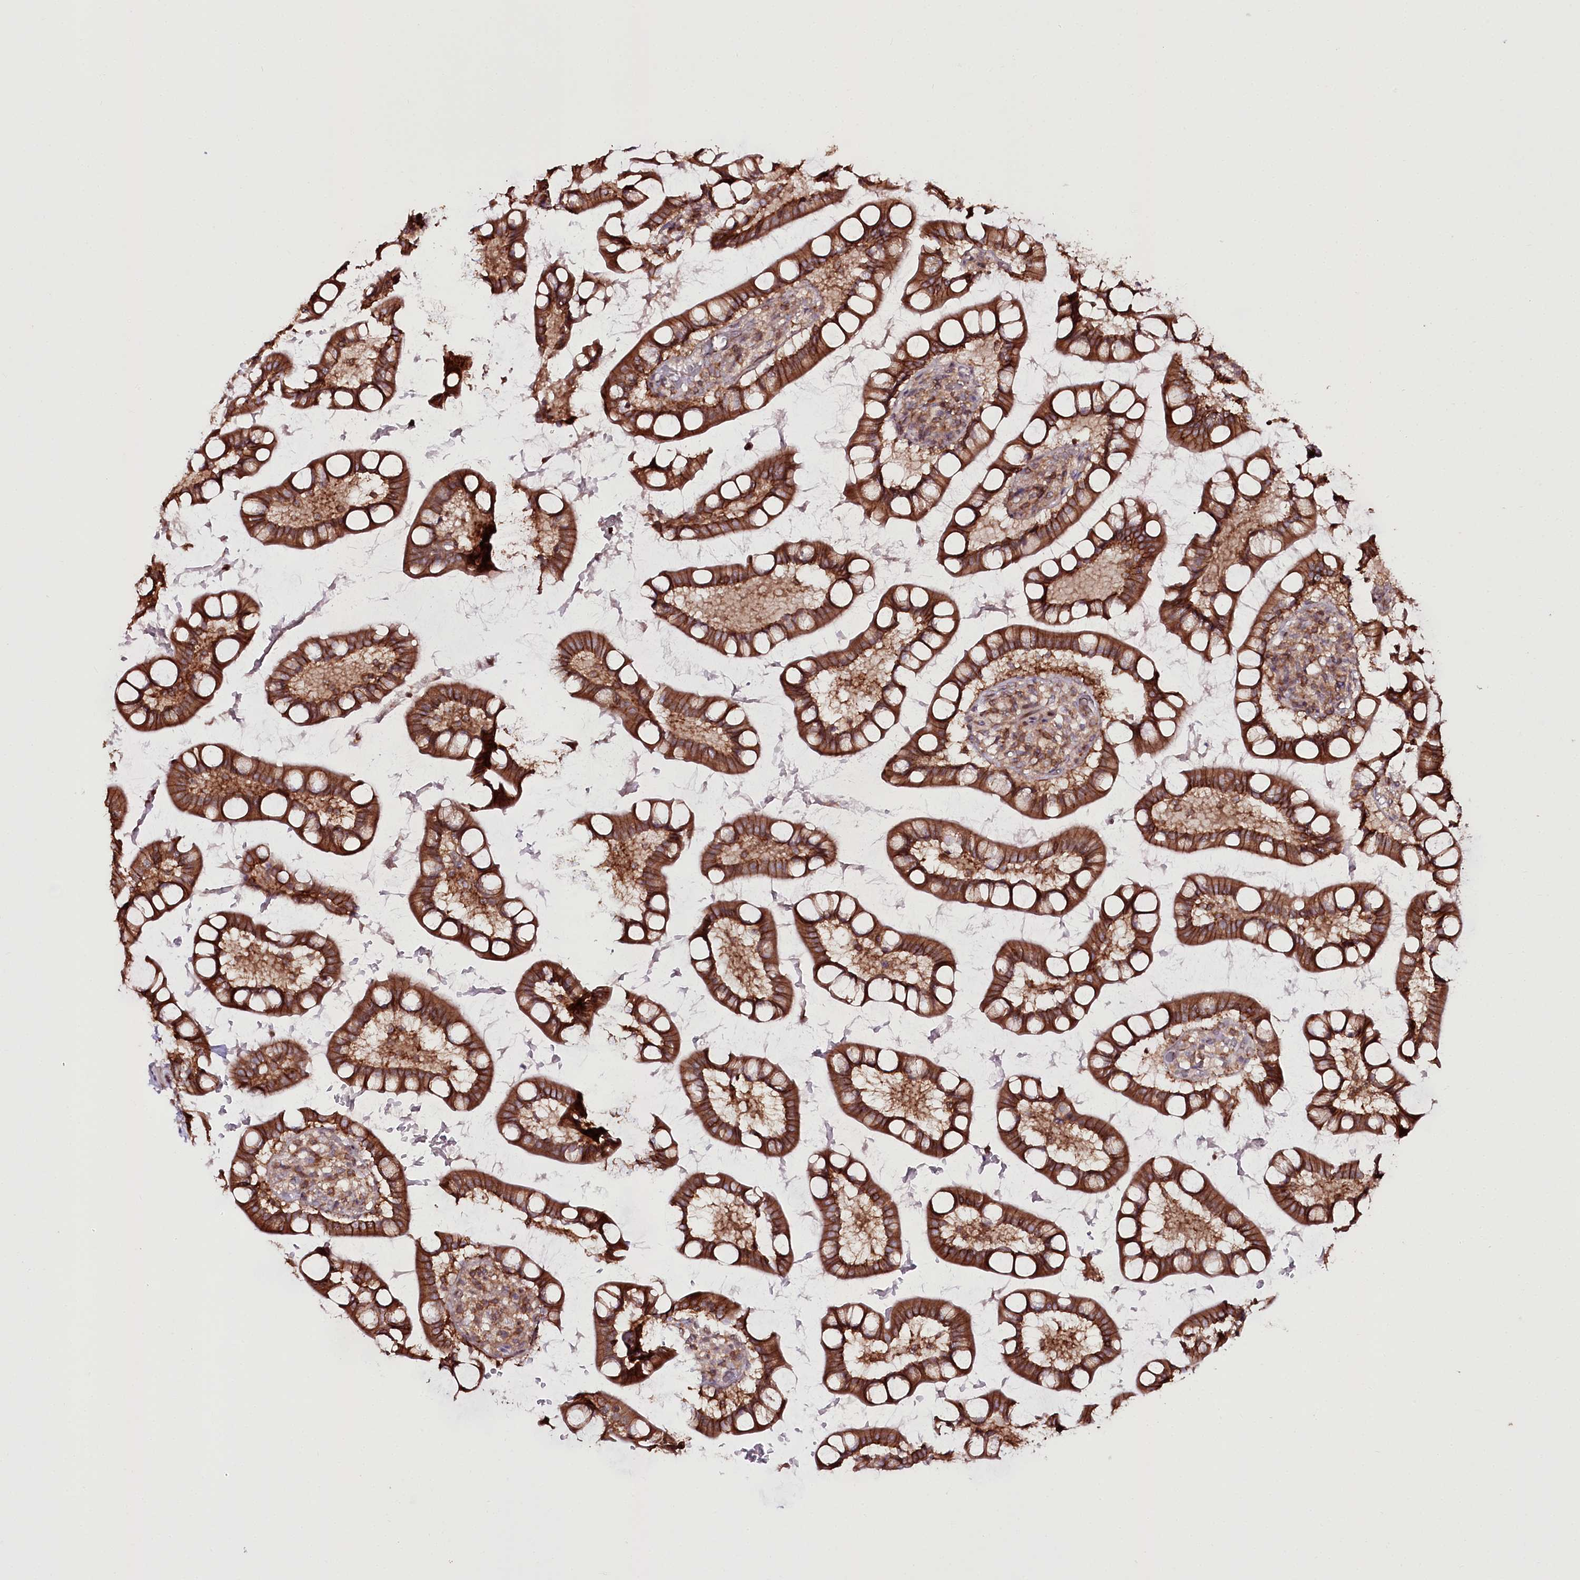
{"staining": {"intensity": "strong", "quantity": ">75%", "location": "cytoplasmic/membranous"}, "tissue": "small intestine", "cell_type": "Glandular cells", "image_type": "normal", "snomed": [{"axis": "morphology", "description": "Normal tissue, NOS"}, {"axis": "topography", "description": "Small intestine"}], "caption": "Immunohistochemical staining of benign human small intestine reveals strong cytoplasmic/membranous protein positivity in about >75% of glandular cells.", "gene": "DHX29", "patient": {"sex": "male", "age": 52}}